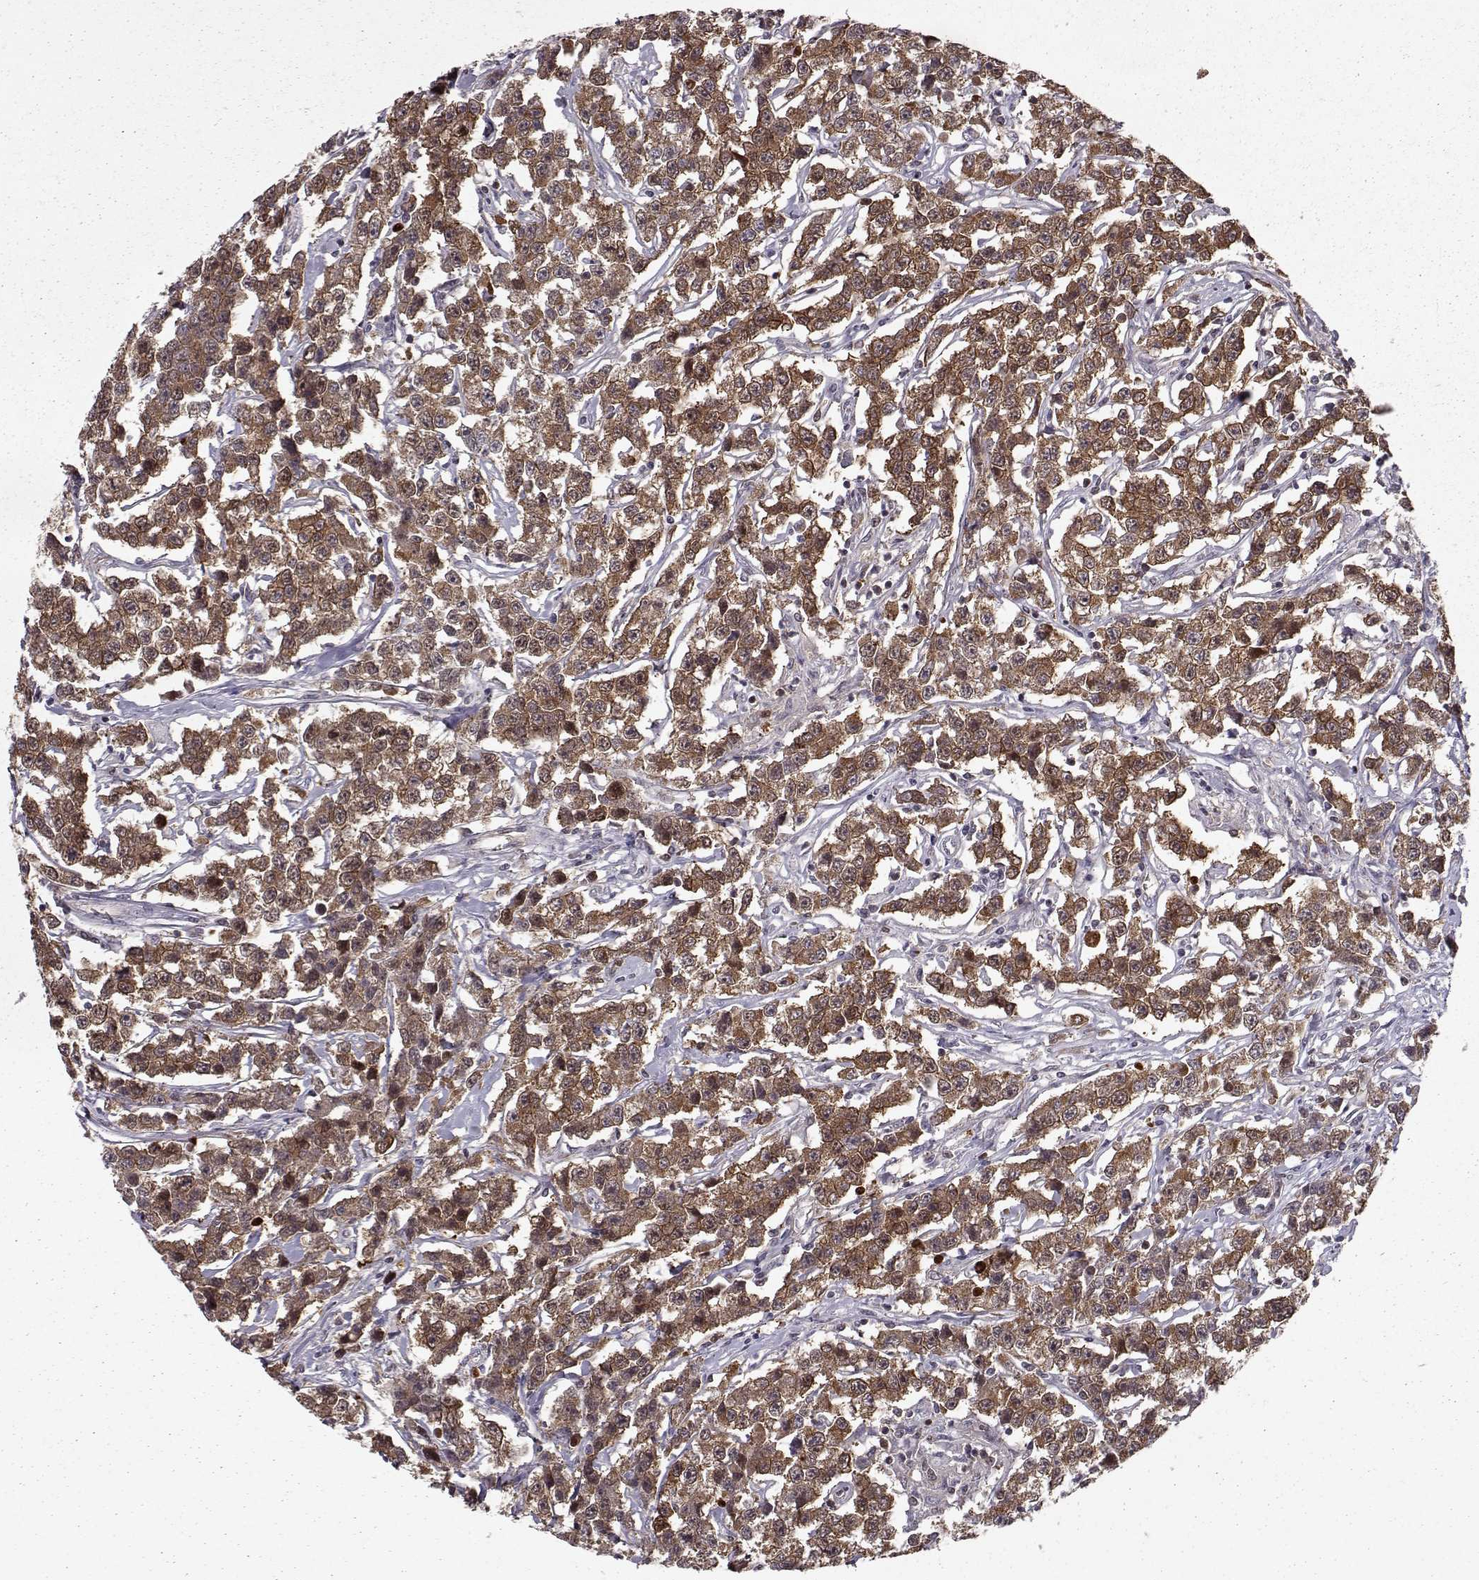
{"staining": {"intensity": "strong", "quantity": ">75%", "location": "cytoplasmic/membranous"}, "tissue": "testis cancer", "cell_type": "Tumor cells", "image_type": "cancer", "snomed": [{"axis": "morphology", "description": "Seminoma, NOS"}, {"axis": "topography", "description": "Testis"}], "caption": "Immunohistochemistry (DAB) staining of human testis seminoma displays strong cytoplasmic/membranous protein positivity in about >75% of tumor cells. (brown staining indicates protein expression, while blue staining denotes nuclei).", "gene": "RANBP1", "patient": {"sex": "male", "age": 59}}